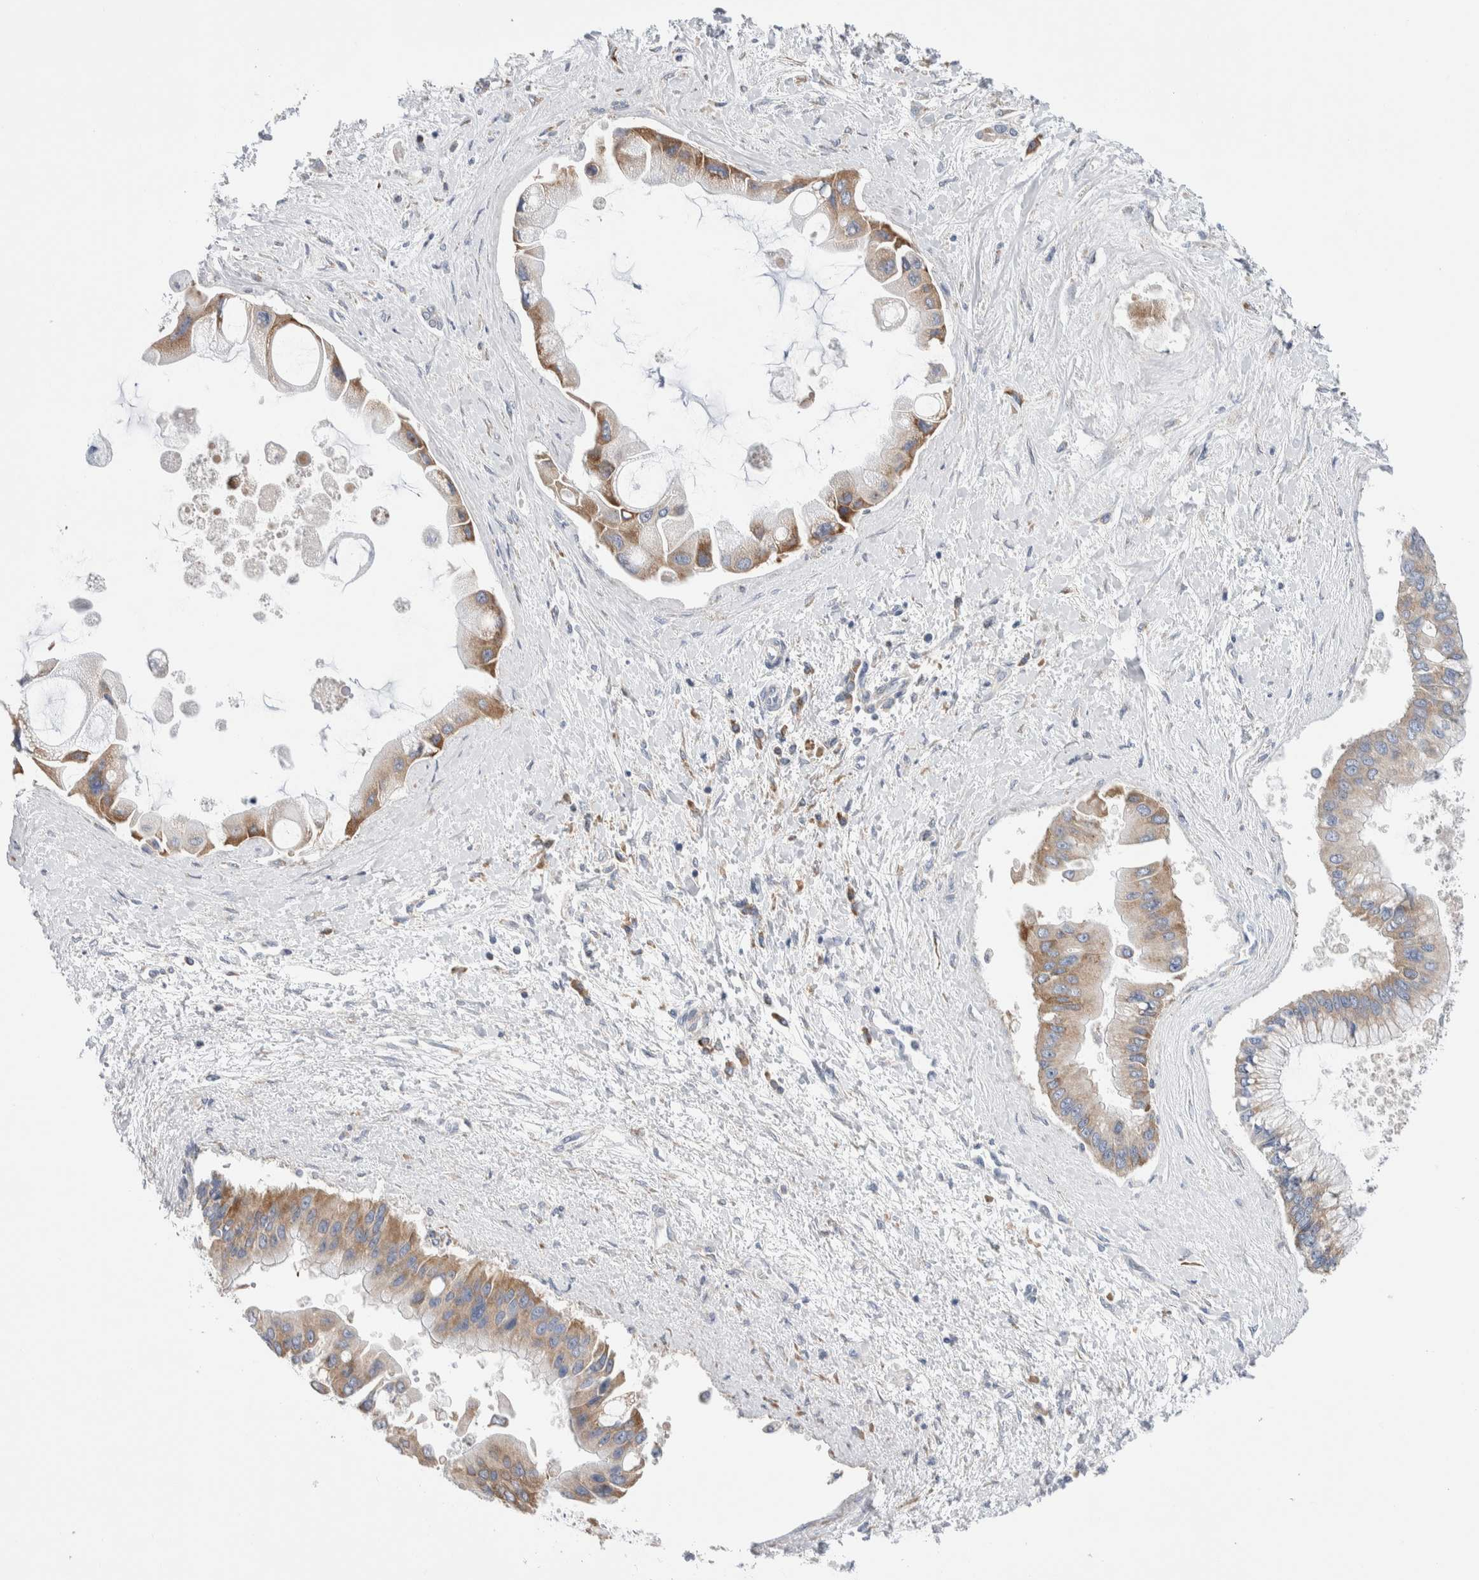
{"staining": {"intensity": "moderate", "quantity": ">75%", "location": "cytoplasmic/membranous"}, "tissue": "liver cancer", "cell_type": "Tumor cells", "image_type": "cancer", "snomed": [{"axis": "morphology", "description": "Cholangiocarcinoma"}, {"axis": "topography", "description": "Liver"}], "caption": "Immunohistochemistry micrograph of human liver cancer (cholangiocarcinoma) stained for a protein (brown), which shows medium levels of moderate cytoplasmic/membranous expression in about >75% of tumor cells.", "gene": "RACK1", "patient": {"sex": "male", "age": 50}}